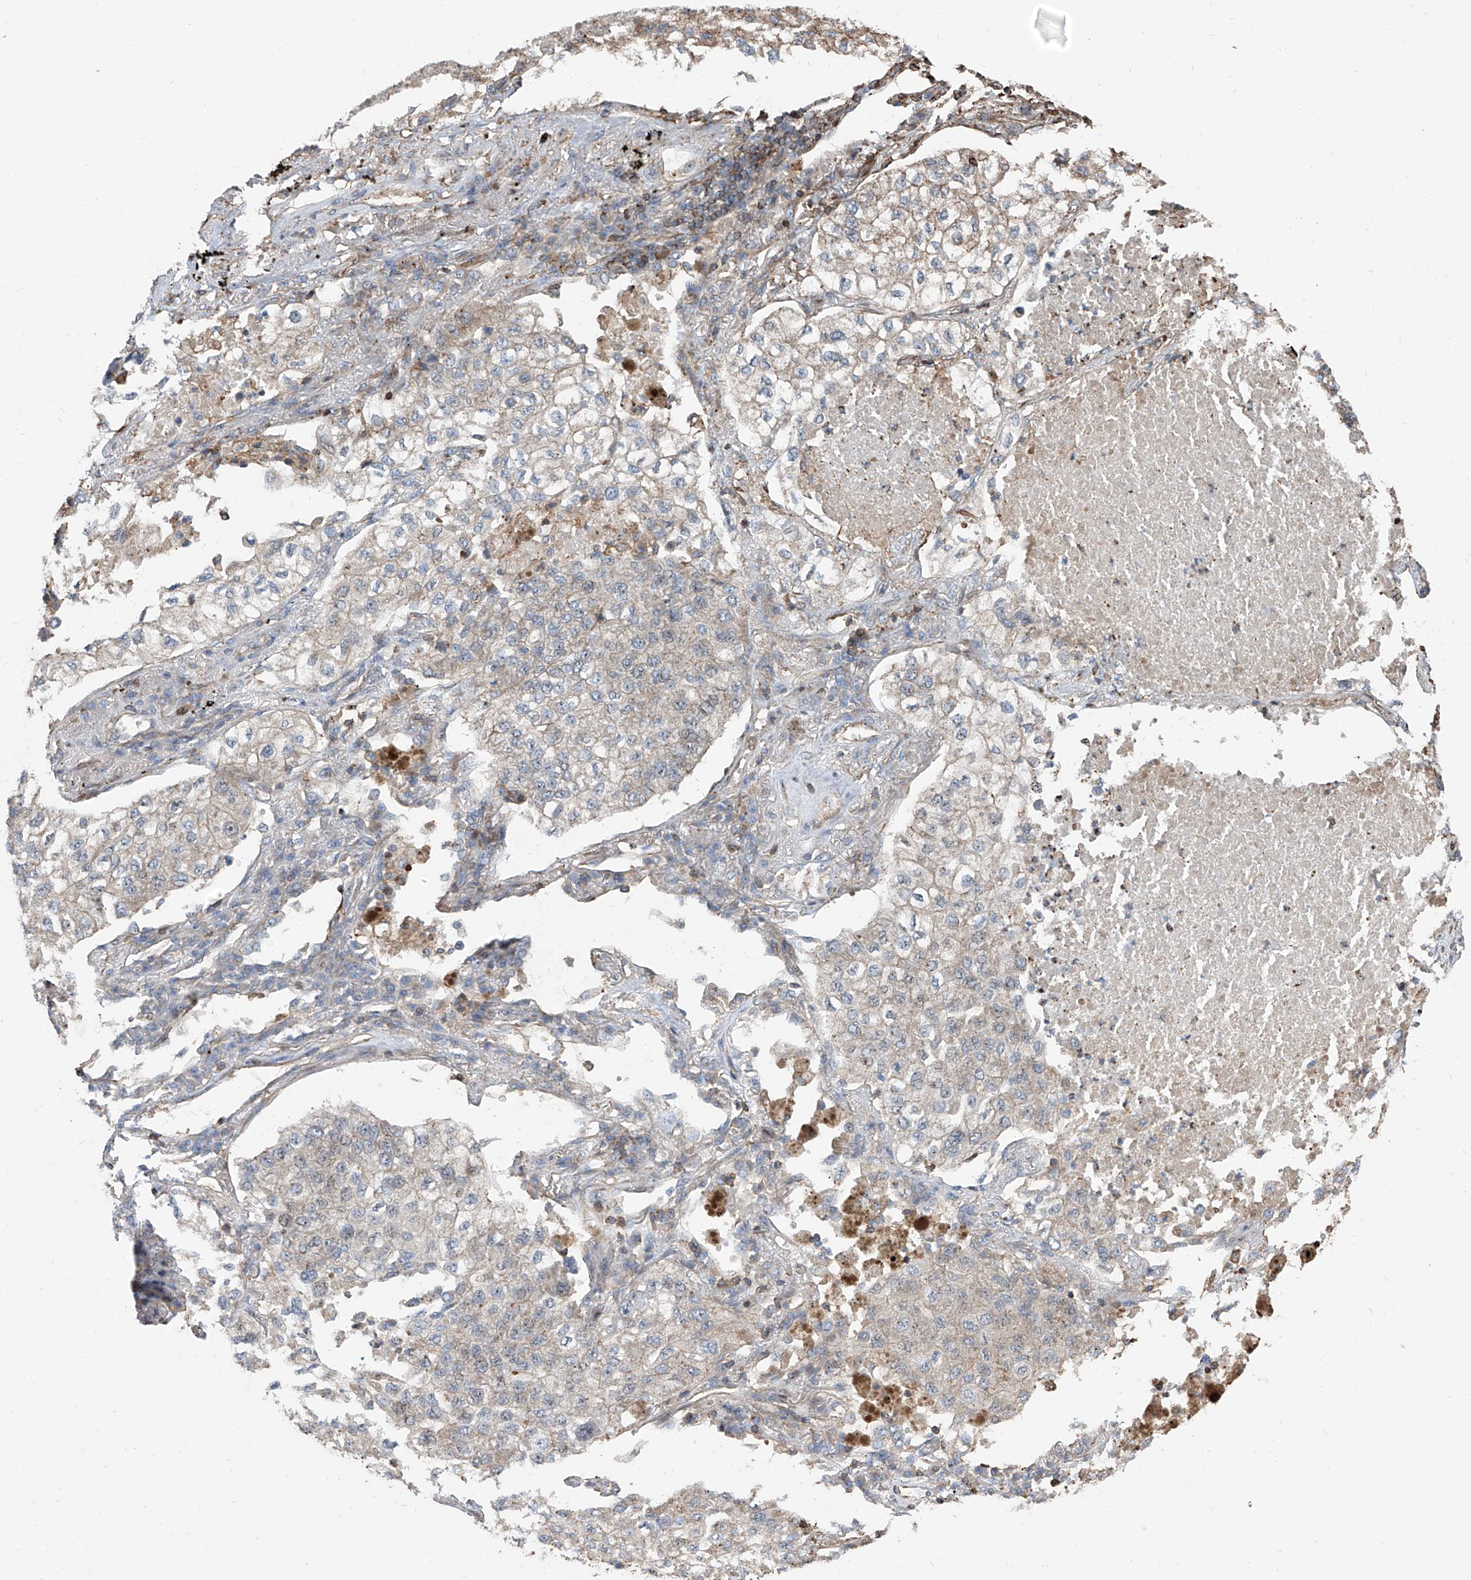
{"staining": {"intensity": "negative", "quantity": "none", "location": "none"}, "tissue": "lung cancer", "cell_type": "Tumor cells", "image_type": "cancer", "snomed": [{"axis": "morphology", "description": "Adenocarcinoma, NOS"}, {"axis": "topography", "description": "Lung"}], "caption": "An immunohistochemistry (IHC) micrograph of adenocarcinoma (lung) is shown. There is no staining in tumor cells of adenocarcinoma (lung).", "gene": "PIEZO2", "patient": {"sex": "male", "age": 63}}